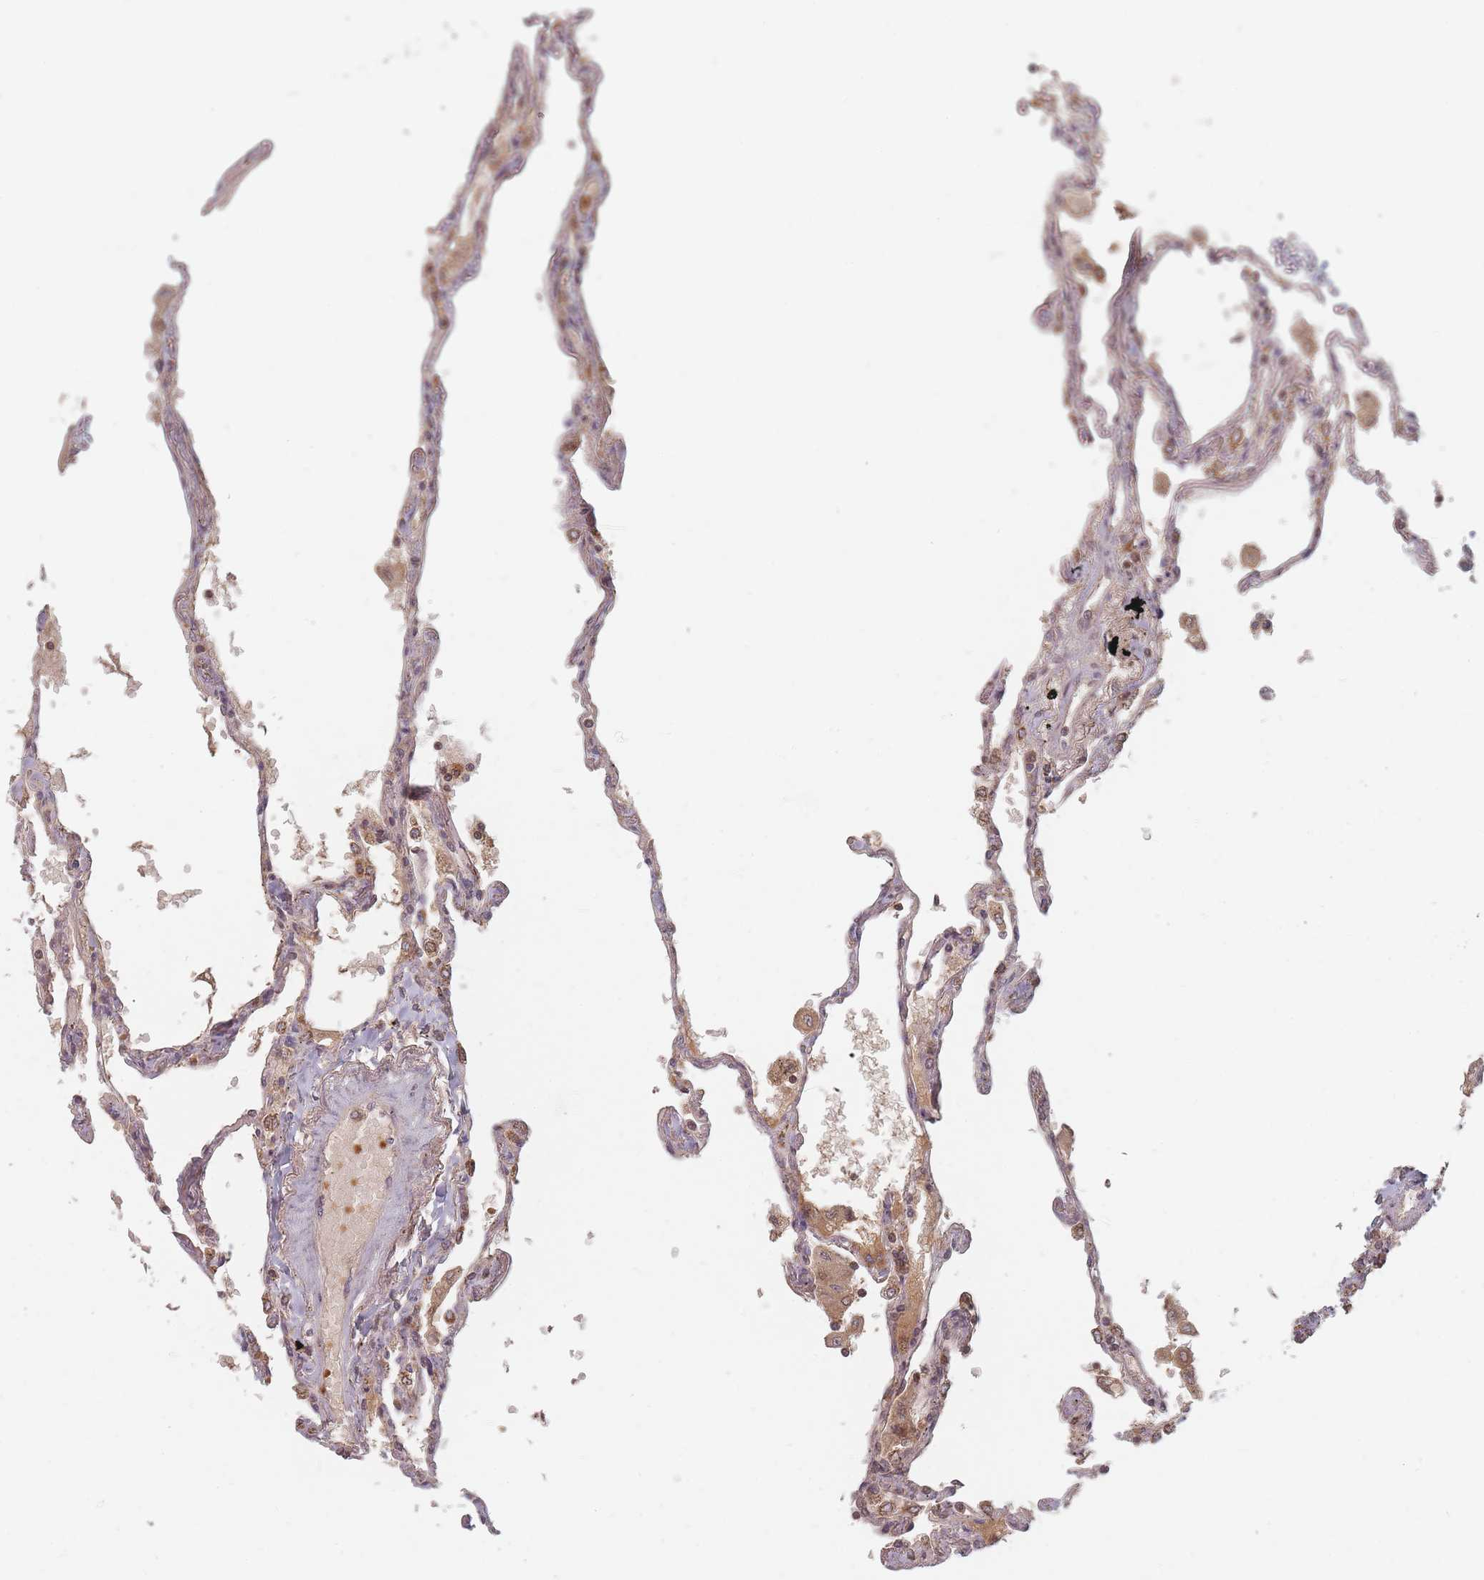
{"staining": {"intensity": "weak", "quantity": "<25%", "location": "cytoplasmic/membranous"}, "tissue": "lung", "cell_type": "Alveolar cells", "image_type": "normal", "snomed": [{"axis": "morphology", "description": "Normal tissue, NOS"}, {"axis": "topography", "description": "Lung"}], "caption": "Histopathology image shows no significant protein expression in alveolar cells of unremarkable lung.", "gene": "OR2M4", "patient": {"sex": "female", "age": 67}}